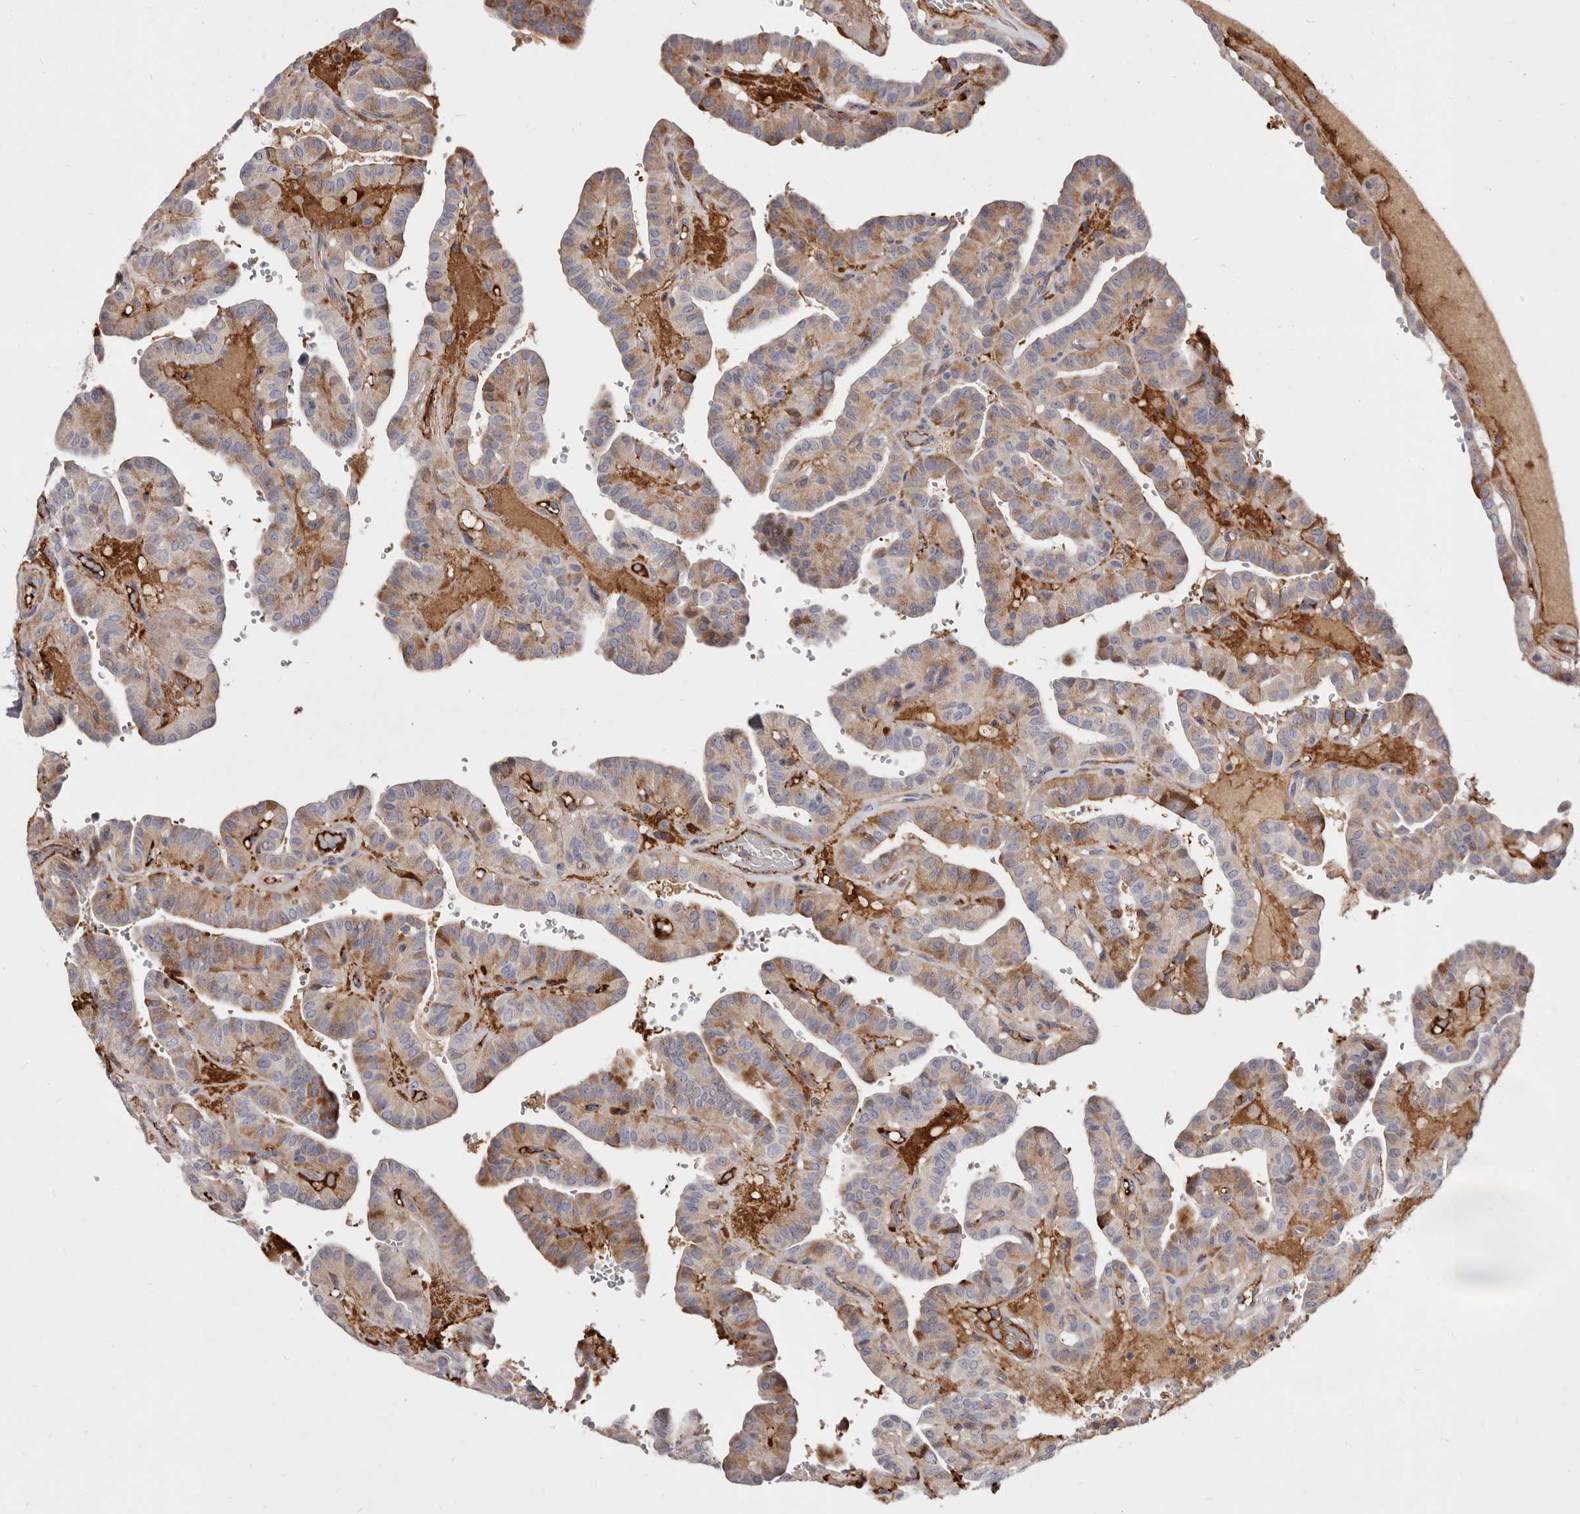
{"staining": {"intensity": "moderate", "quantity": "25%-75%", "location": "cytoplasmic/membranous"}, "tissue": "thyroid cancer", "cell_type": "Tumor cells", "image_type": "cancer", "snomed": [{"axis": "morphology", "description": "Papillary adenocarcinoma, NOS"}, {"axis": "topography", "description": "Thyroid gland"}], "caption": "Immunohistochemical staining of human papillary adenocarcinoma (thyroid) demonstrates medium levels of moderate cytoplasmic/membranous expression in about 25%-75% of tumor cells.", "gene": "NUBPL", "patient": {"sex": "male", "age": 77}}